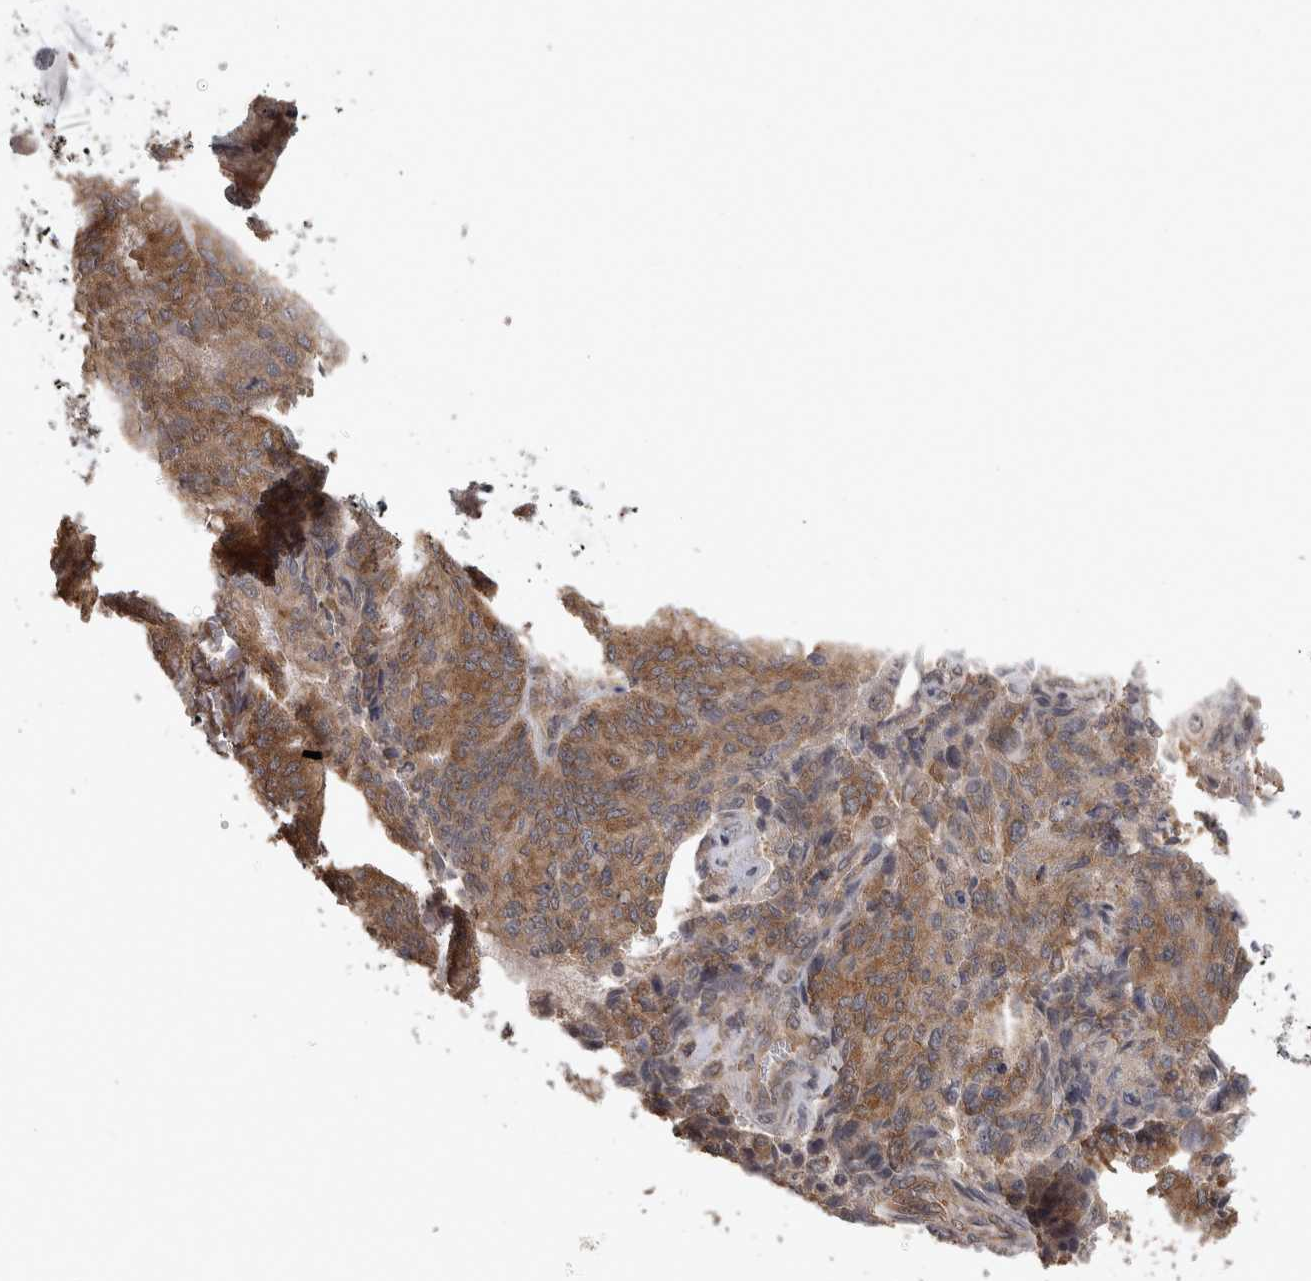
{"staining": {"intensity": "moderate", "quantity": ">75%", "location": "cytoplasmic/membranous"}, "tissue": "endometrial cancer", "cell_type": "Tumor cells", "image_type": "cancer", "snomed": [{"axis": "morphology", "description": "Adenocarcinoma, NOS"}, {"axis": "topography", "description": "Endometrium"}], "caption": "A high-resolution photomicrograph shows immunohistochemistry staining of adenocarcinoma (endometrial), which exhibits moderate cytoplasmic/membranous staining in approximately >75% of tumor cells. (DAB (3,3'-diaminobenzidine) IHC with brightfield microscopy, high magnification).", "gene": "ATXN2", "patient": {"sex": "female", "age": 80}}